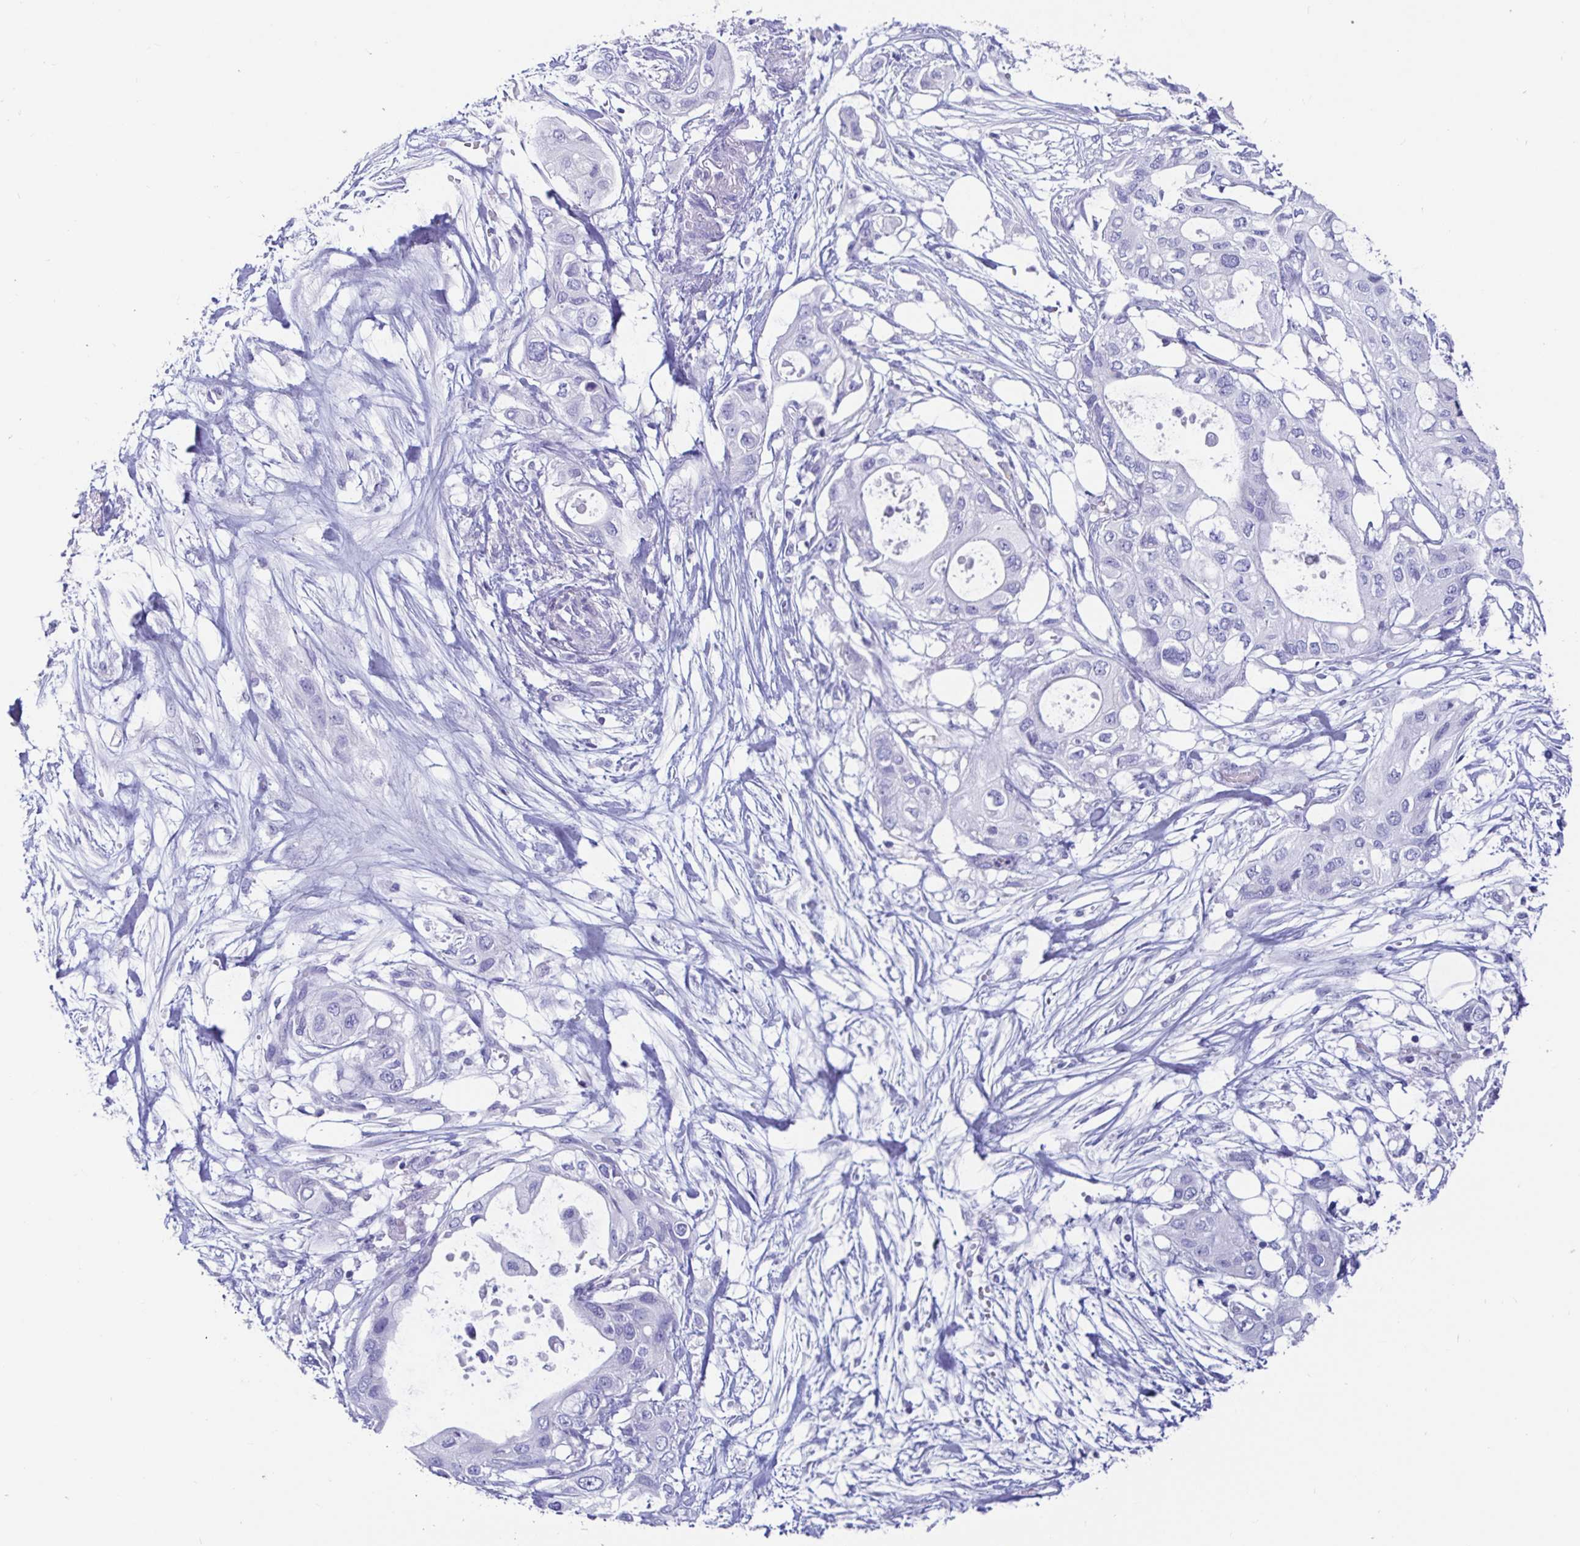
{"staining": {"intensity": "negative", "quantity": "none", "location": "none"}, "tissue": "pancreatic cancer", "cell_type": "Tumor cells", "image_type": "cancer", "snomed": [{"axis": "morphology", "description": "Adenocarcinoma, NOS"}, {"axis": "topography", "description": "Pancreas"}], "caption": "DAB (3,3'-diaminobenzidine) immunohistochemical staining of adenocarcinoma (pancreatic) exhibits no significant staining in tumor cells.", "gene": "ZPBP2", "patient": {"sex": "female", "age": 63}}